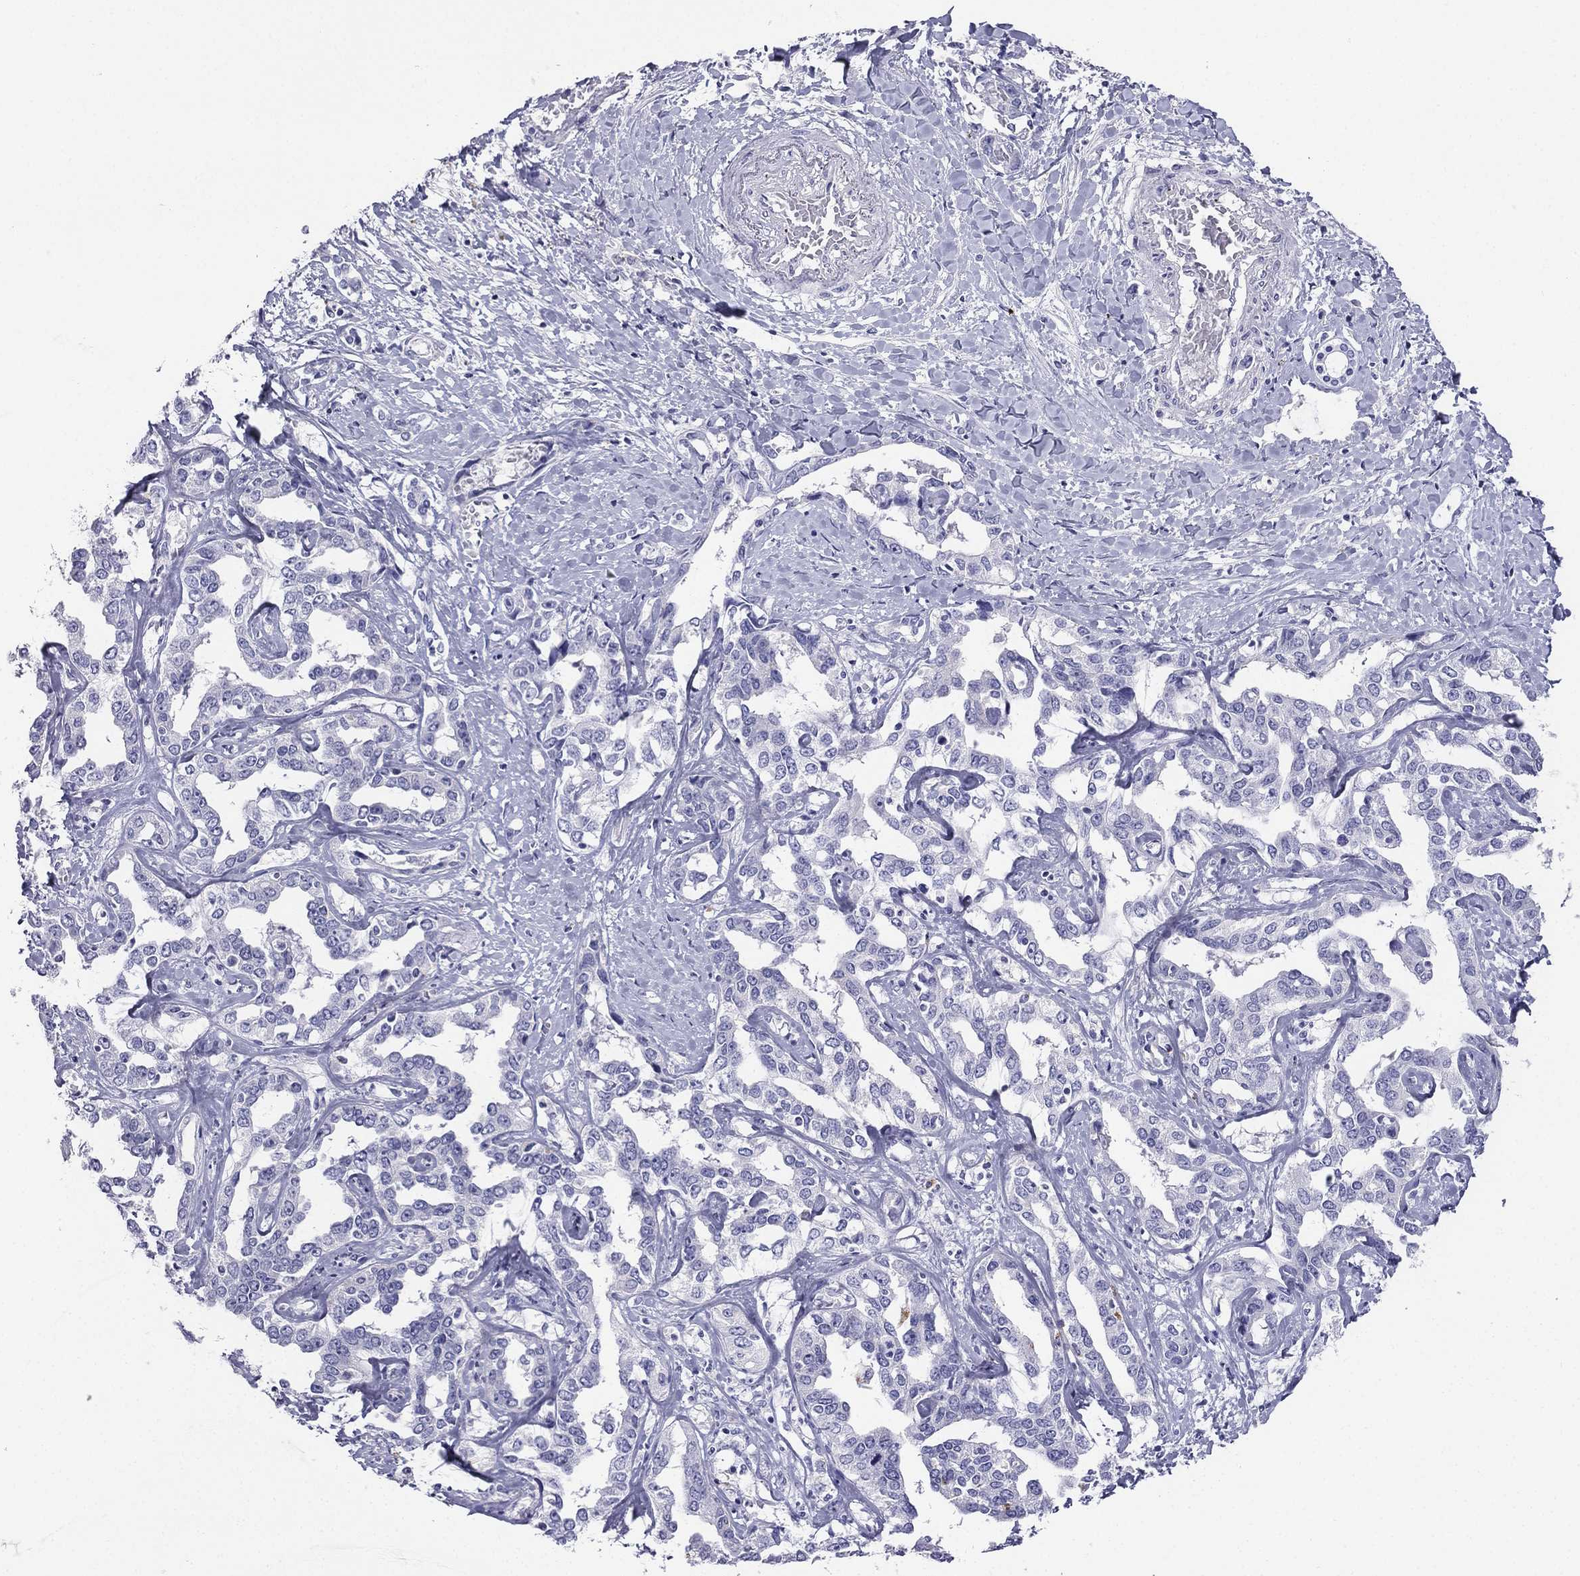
{"staining": {"intensity": "negative", "quantity": "none", "location": "none"}, "tissue": "liver cancer", "cell_type": "Tumor cells", "image_type": "cancer", "snomed": [{"axis": "morphology", "description": "Cholangiocarcinoma"}, {"axis": "topography", "description": "Liver"}], "caption": "Immunohistochemistry image of human liver cholangiocarcinoma stained for a protein (brown), which shows no positivity in tumor cells.", "gene": "ALOXE3", "patient": {"sex": "male", "age": 59}}